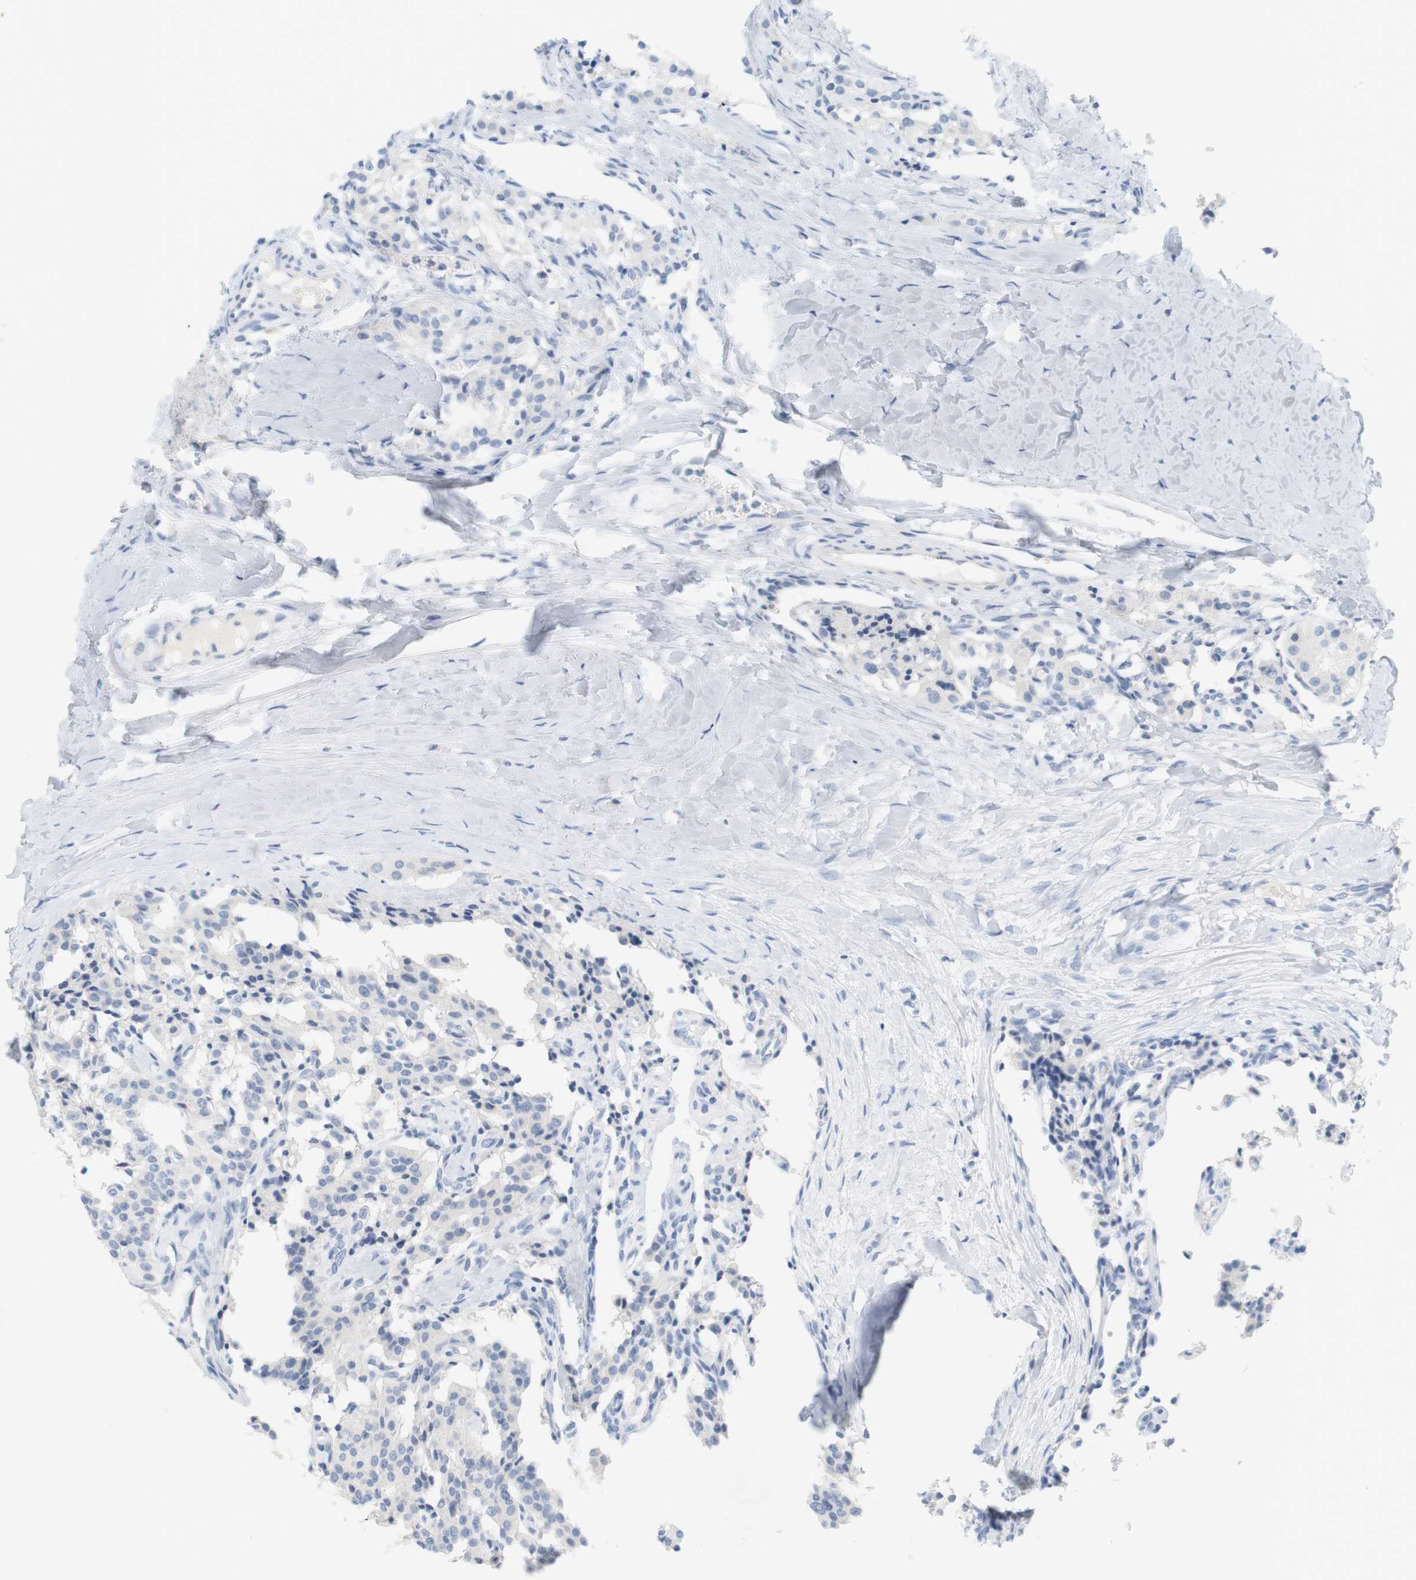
{"staining": {"intensity": "negative", "quantity": "none", "location": "none"}, "tissue": "carcinoid", "cell_type": "Tumor cells", "image_type": "cancer", "snomed": [{"axis": "morphology", "description": "Carcinoid, malignant, NOS"}, {"axis": "topography", "description": "Lung"}], "caption": "Photomicrograph shows no significant protein positivity in tumor cells of malignant carcinoid.", "gene": "OPRM1", "patient": {"sex": "male", "age": 30}}